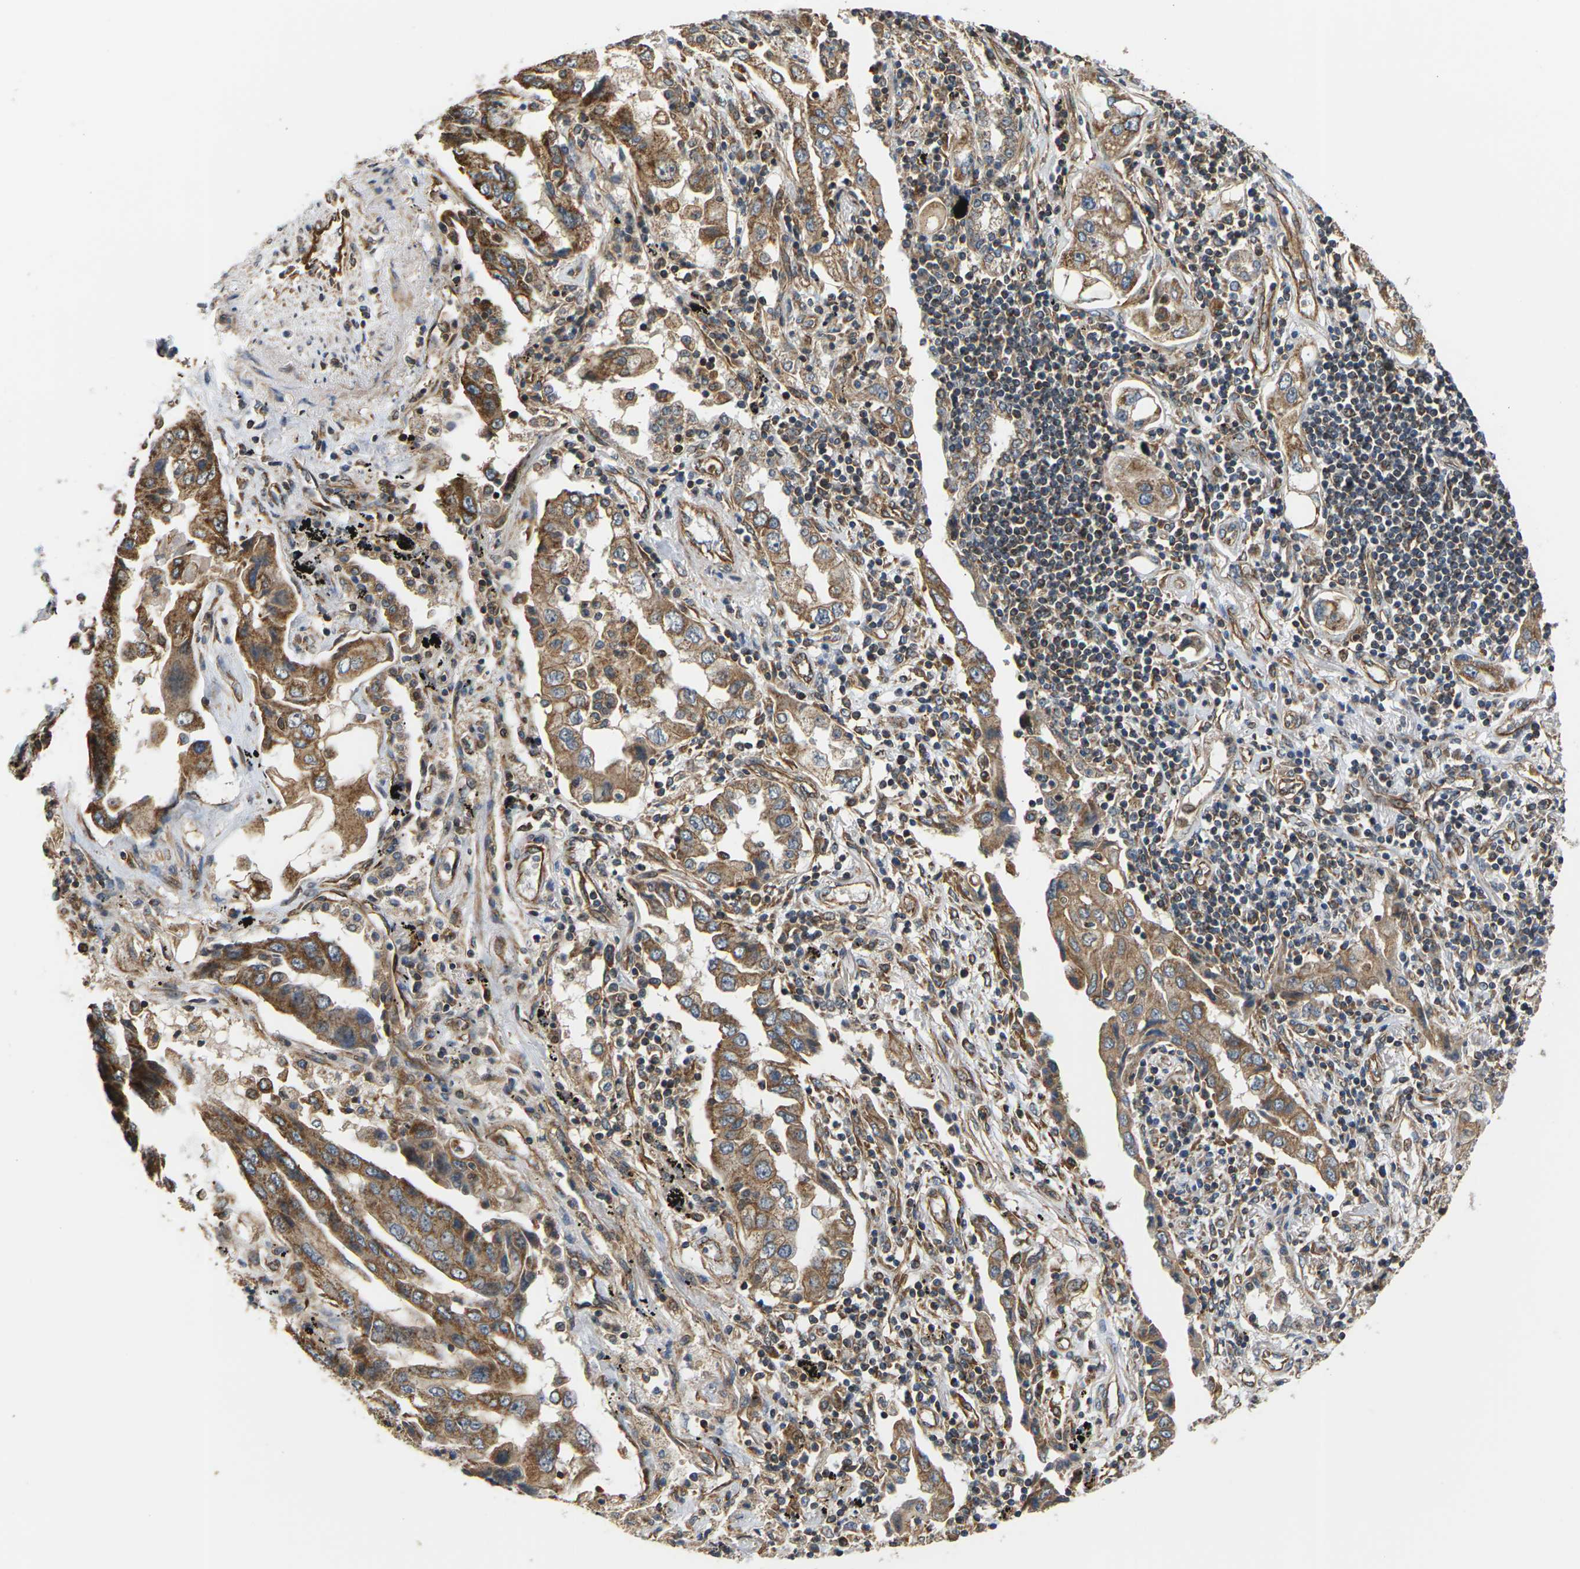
{"staining": {"intensity": "moderate", "quantity": ">75%", "location": "cytoplasmic/membranous"}, "tissue": "lung cancer", "cell_type": "Tumor cells", "image_type": "cancer", "snomed": [{"axis": "morphology", "description": "Adenocarcinoma, NOS"}, {"axis": "topography", "description": "Lung"}], "caption": "Adenocarcinoma (lung) stained with a protein marker exhibits moderate staining in tumor cells.", "gene": "PCDHB4", "patient": {"sex": "female", "age": 65}}